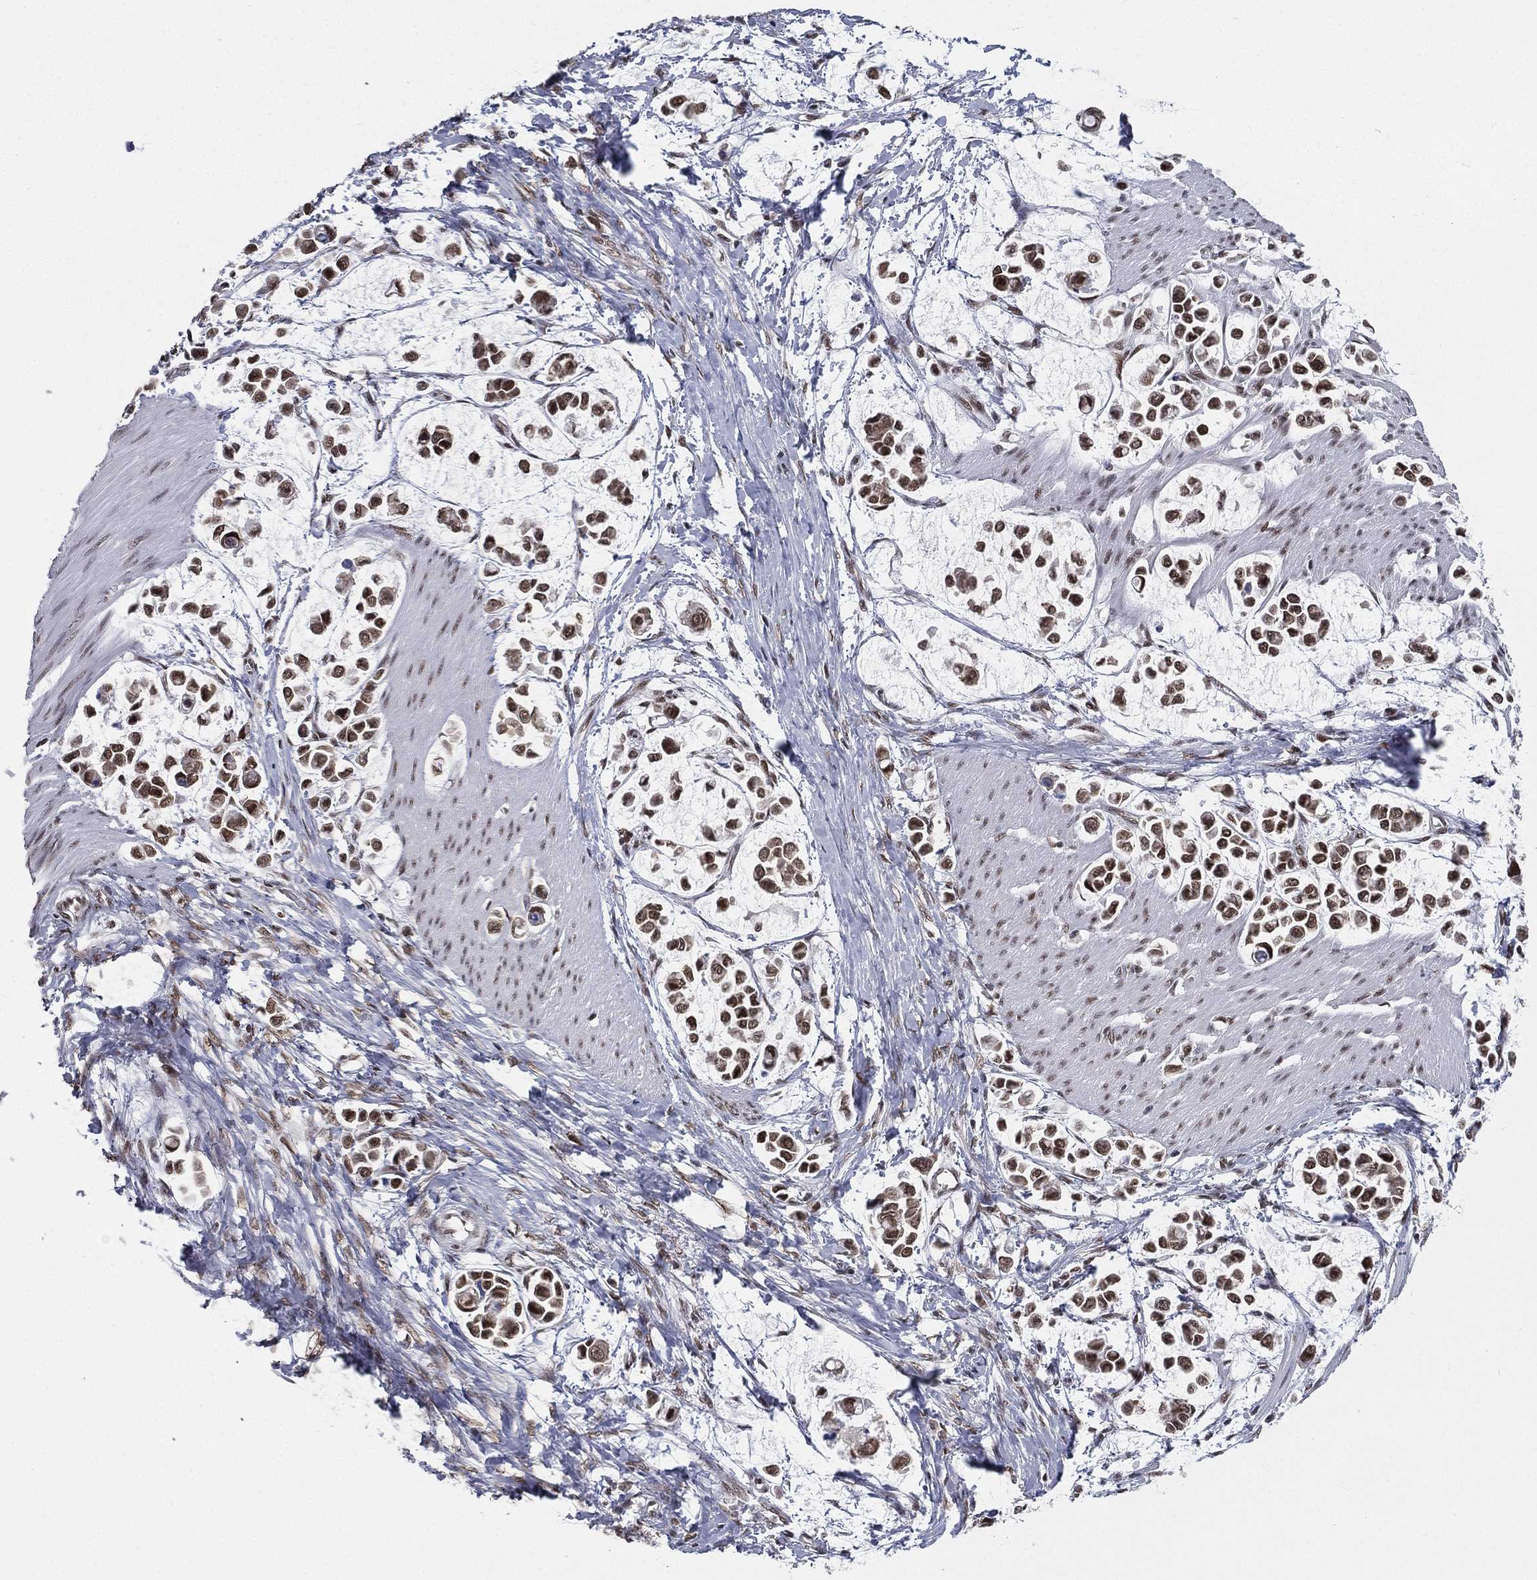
{"staining": {"intensity": "strong", "quantity": ">75%", "location": "nuclear"}, "tissue": "stomach cancer", "cell_type": "Tumor cells", "image_type": "cancer", "snomed": [{"axis": "morphology", "description": "Adenocarcinoma, NOS"}, {"axis": "topography", "description": "Stomach"}], "caption": "Immunohistochemical staining of human stomach cancer exhibits high levels of strong nuclear protein staining in approximately >75% of tumor cells.", "gene": "FUBP3", "patient": {"sex": "male", "age": 82}}